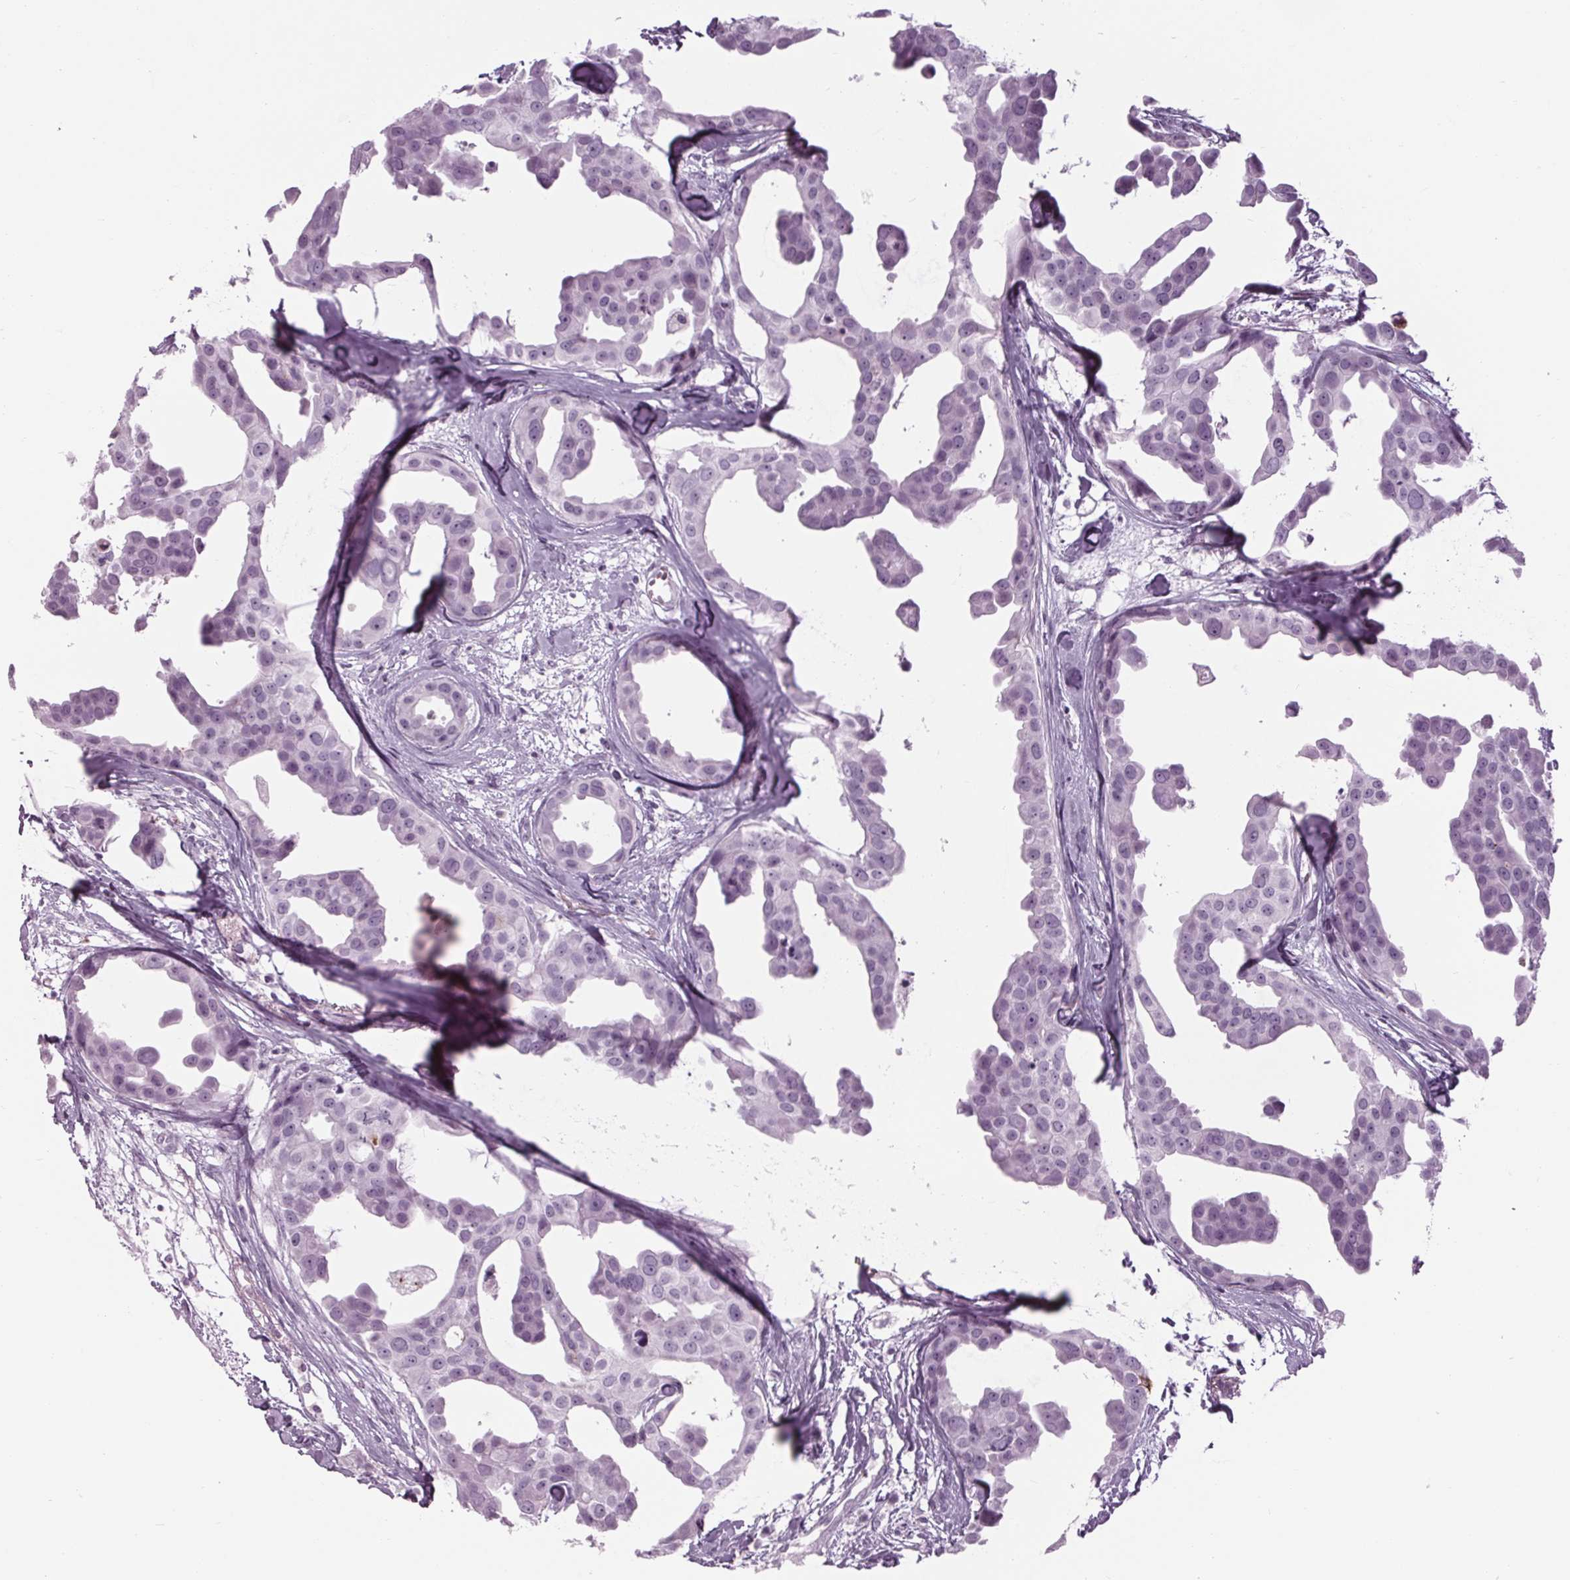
{"staining": {"intensity": "negative", "quantity": "none", "location": "none"}, "tissue": "breast cancer", "cell_type": "Tumor cells", "image_type": "cancer", "snomed": [{"axis": "morphology", "description": "Duct carcinoma"}, {"axis": "topography", "description": "Breast"}], "caption": "This is an immunohistochemistry micrograph of human breast cancer (infiltrating ductal carcinoma). There is no positivity in tumor cells.", "gene": "CYP3A43", "patient": {"sex": "female", "age": 38}}